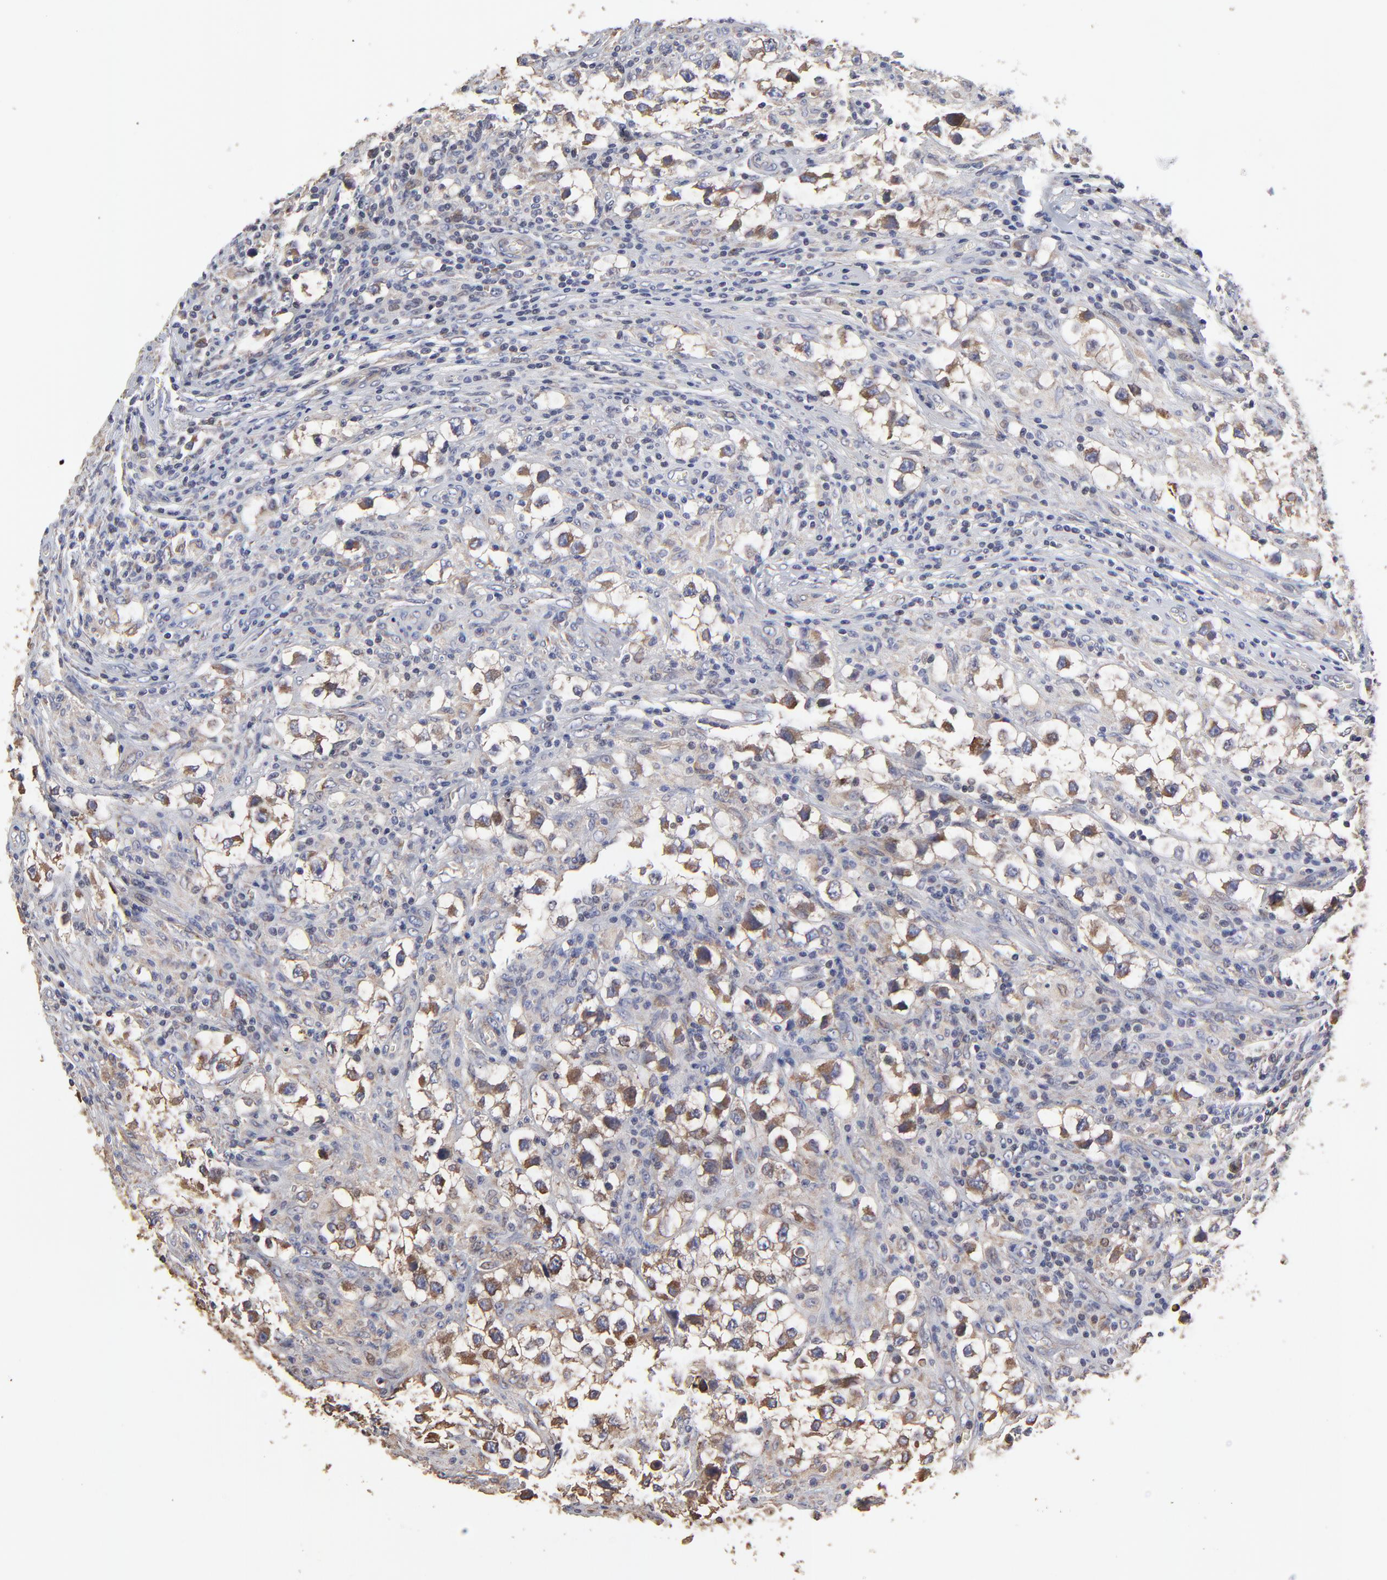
{"staining": {"intensity": "weak", "quantity": "<25%", "location": "cytoplasmic/membranous"}, "tissue": "testis cancer", "cell_type": "Tumor cells", "image_type": "cancer", "snomed": [{"axis": "morphology", "description": "Seminoma, NOS"}, {"axis": "topography", "description": "Testis"}], "caption": "IHC image of neoplastic tissue: testis seminoma stained with DAB (3,3'-diaminobenzidine) reveals no significant protein staining in tumor cells.", "gene": "ELP2", "patient": {"sex": "male", "age": 32}}